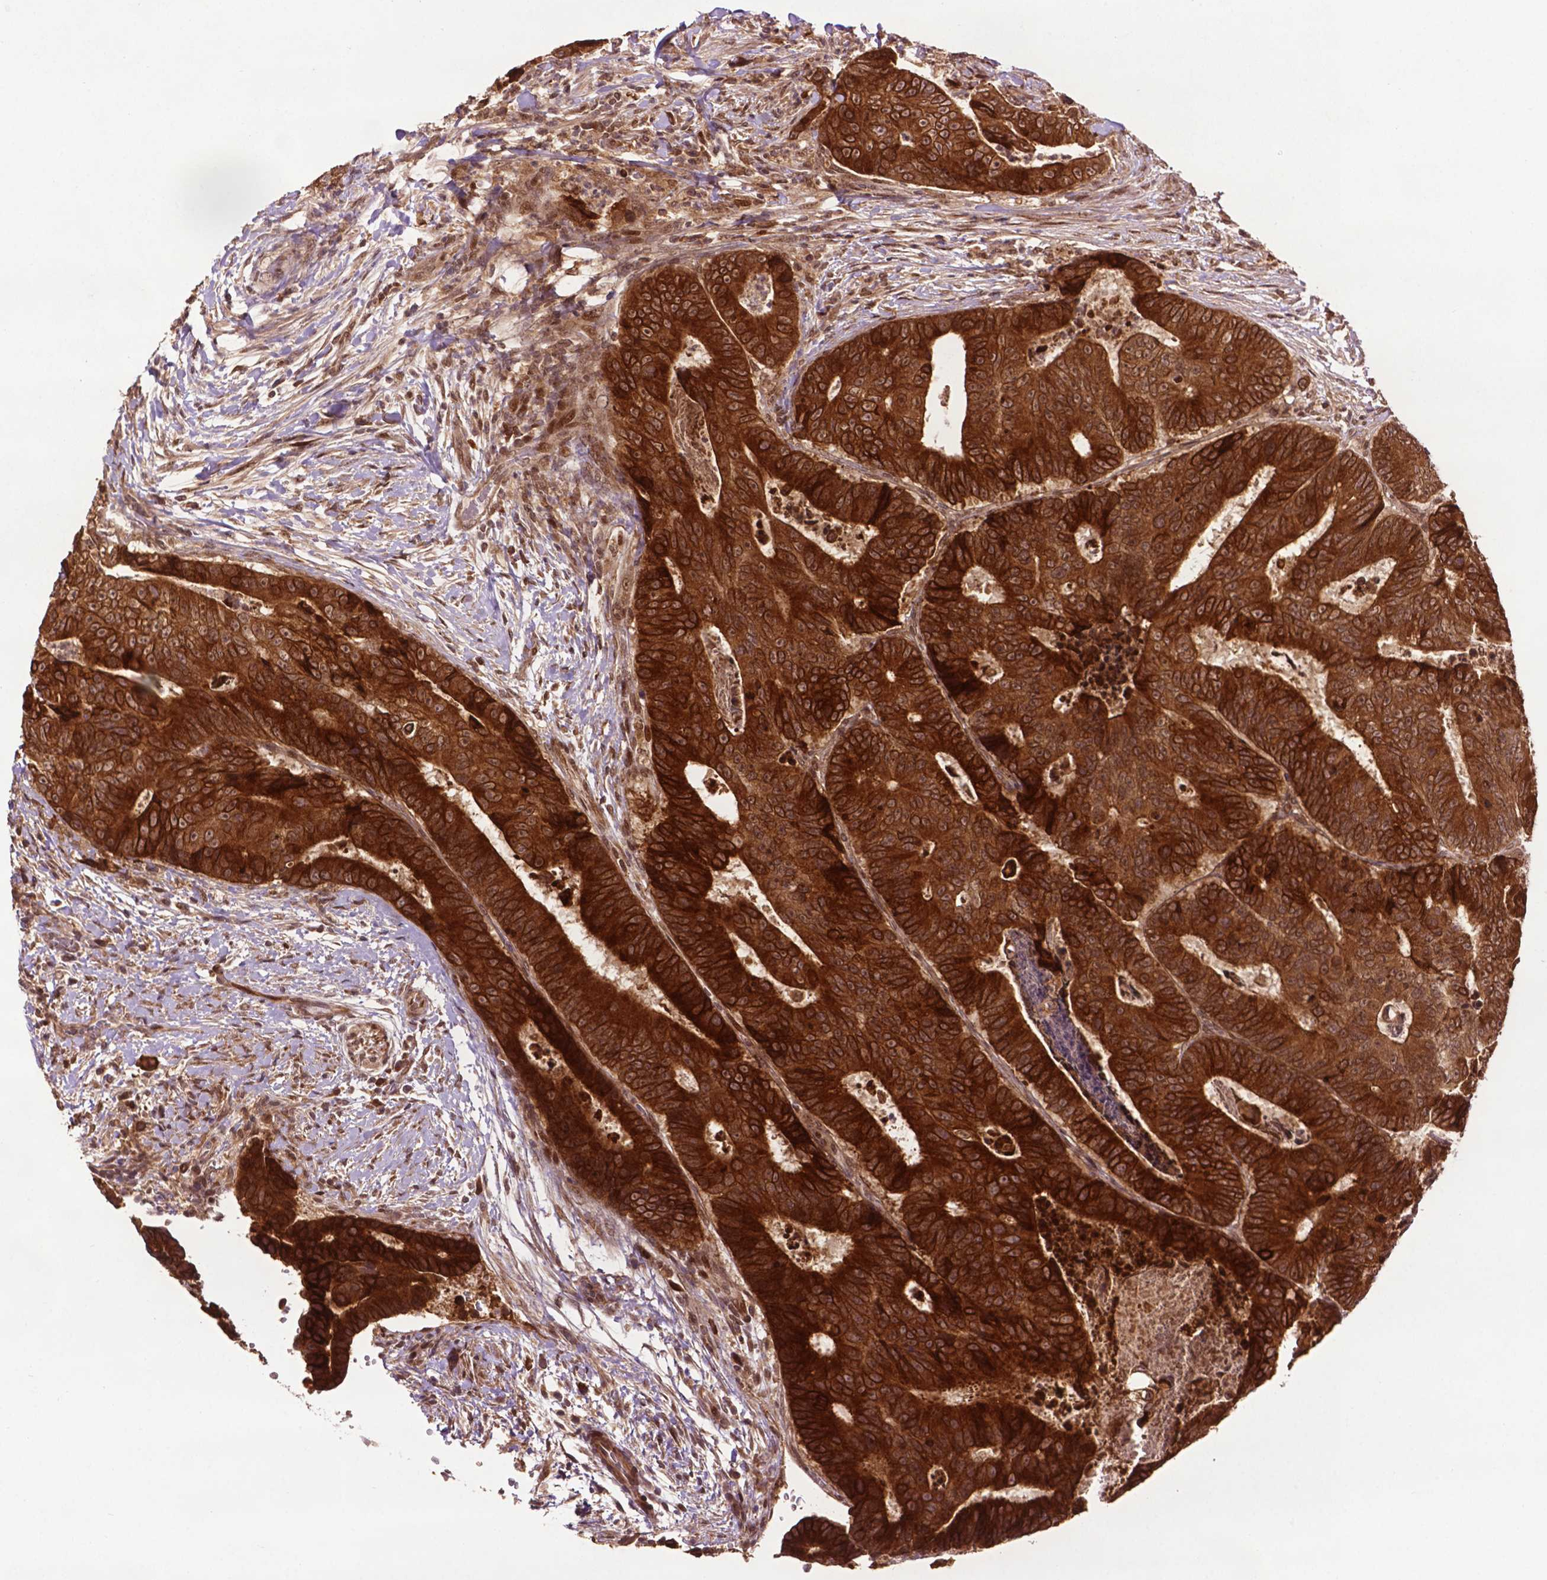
{"staining": {"intensity": "strong", "quantity": ">75%", "location": "cytoplasmic/membranous"}, "tissue": "colorectal cancer", "cell_type": "Tumor cells", "image_type": "cancer", "snomed": [{"axis": "morphology", "description": "Adenocarcinoma, NOS"}, {"axis": "topography", "description": "Colon"}], "caption": "Immunohistochemistry (IHC) photomicrograph of neoplastic tissue: human colorectal cancer stained using immunohistochemistry (IHC) exhibits high levels of strong protein expression localized specifically in the cytoplasmic/membranous of tumor cells, appearing as a cytoplasmic/membranous brown color.", "gene": "TMX2", "patient": {"sex": "female", "age": 48}}